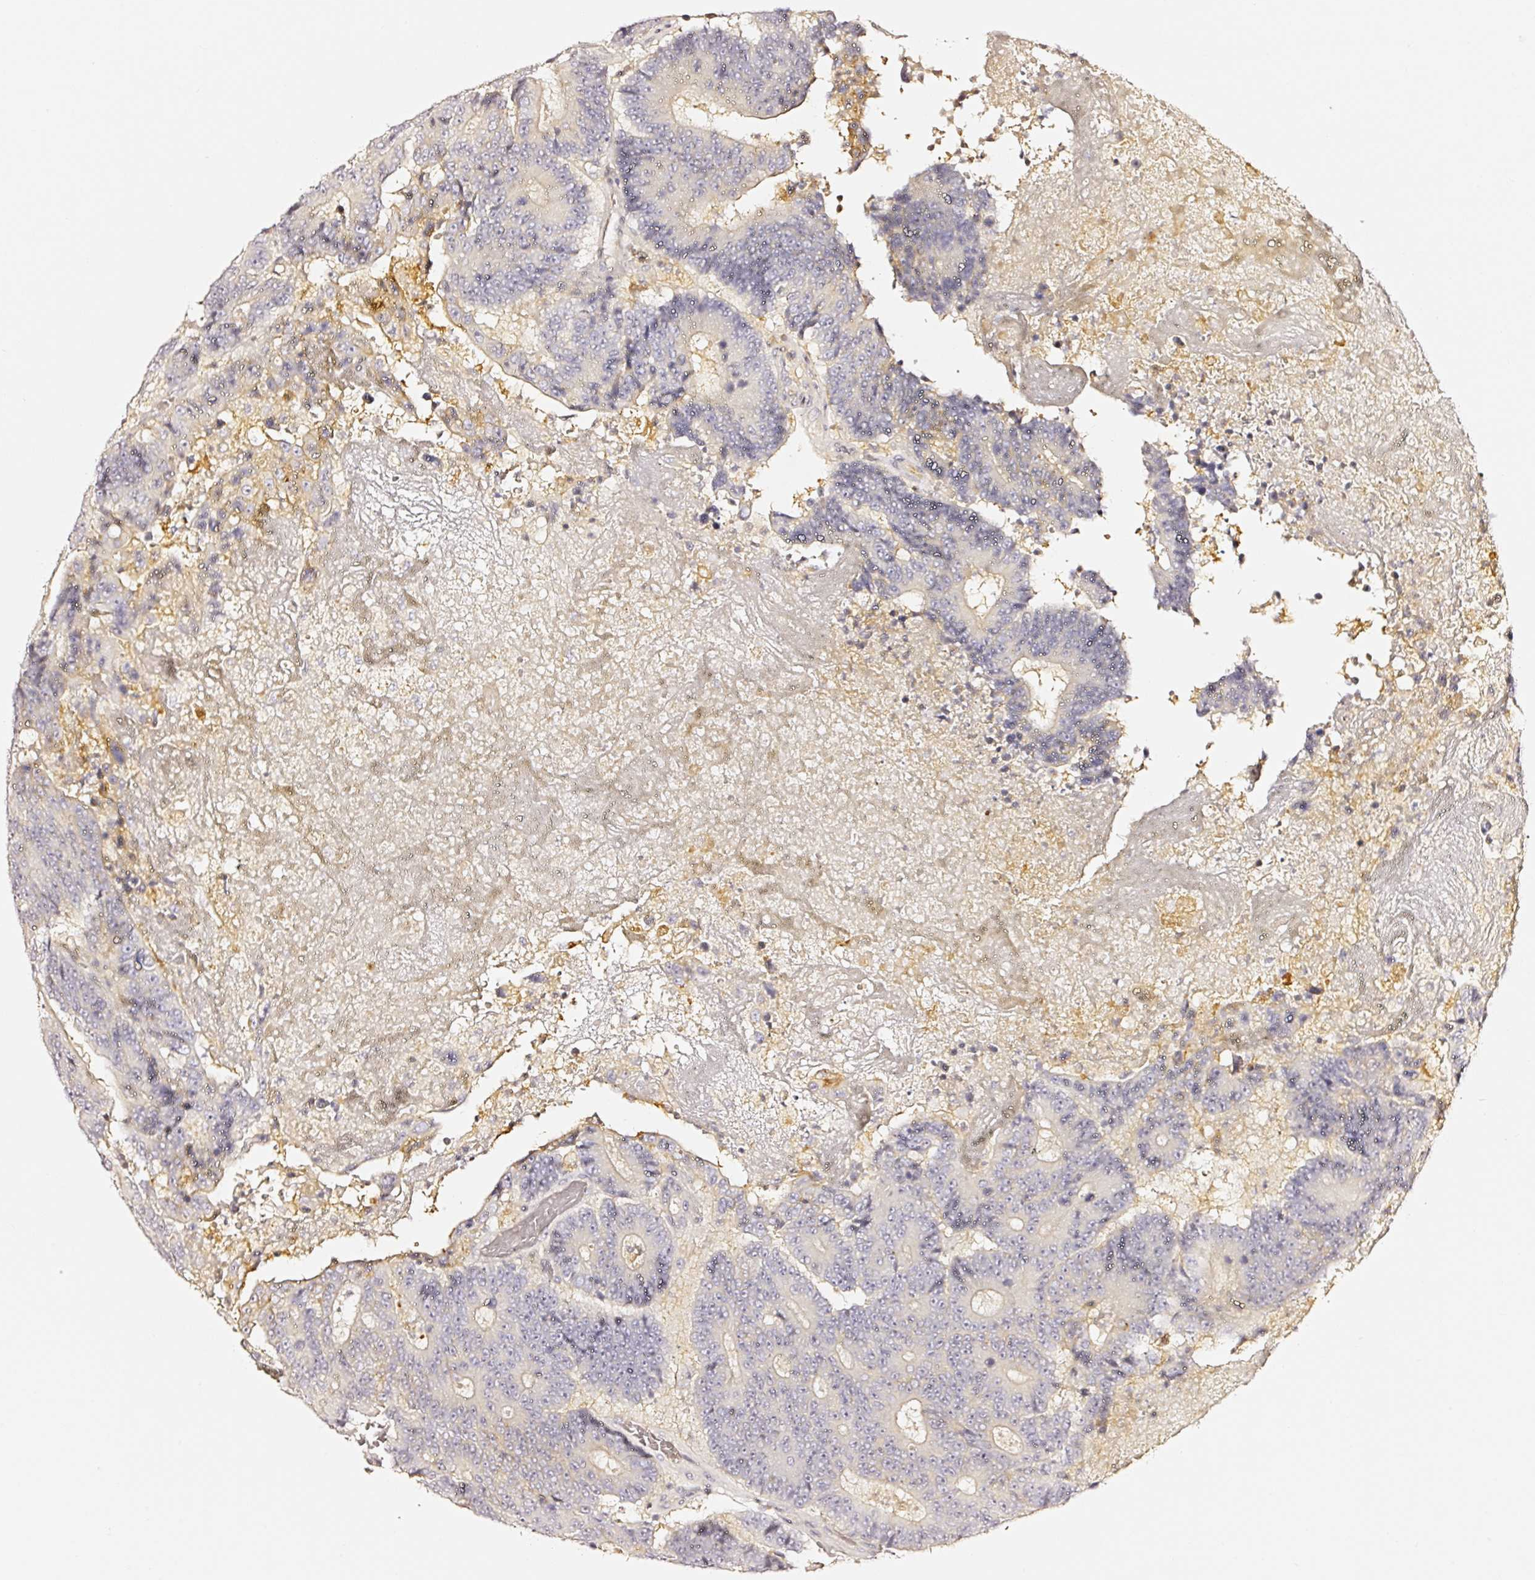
{"staining": {"intensity": "negative", "quantity": "none", "location": "none"}, "tissue": "colorectal cancer", "cell_type": "Tumor cells", "image_type": "cancer", "snomed": [{"axis": "morphology", "description": "Adenocarcinoma, NOS"}, {"axis": "topography", "description": "Colon"}], "caption": "Tumor cells show no significant protein expression in colorectal adenocarcinoma.", "gene": "CD47", "patient": {"sex": "male", "age": 83}}